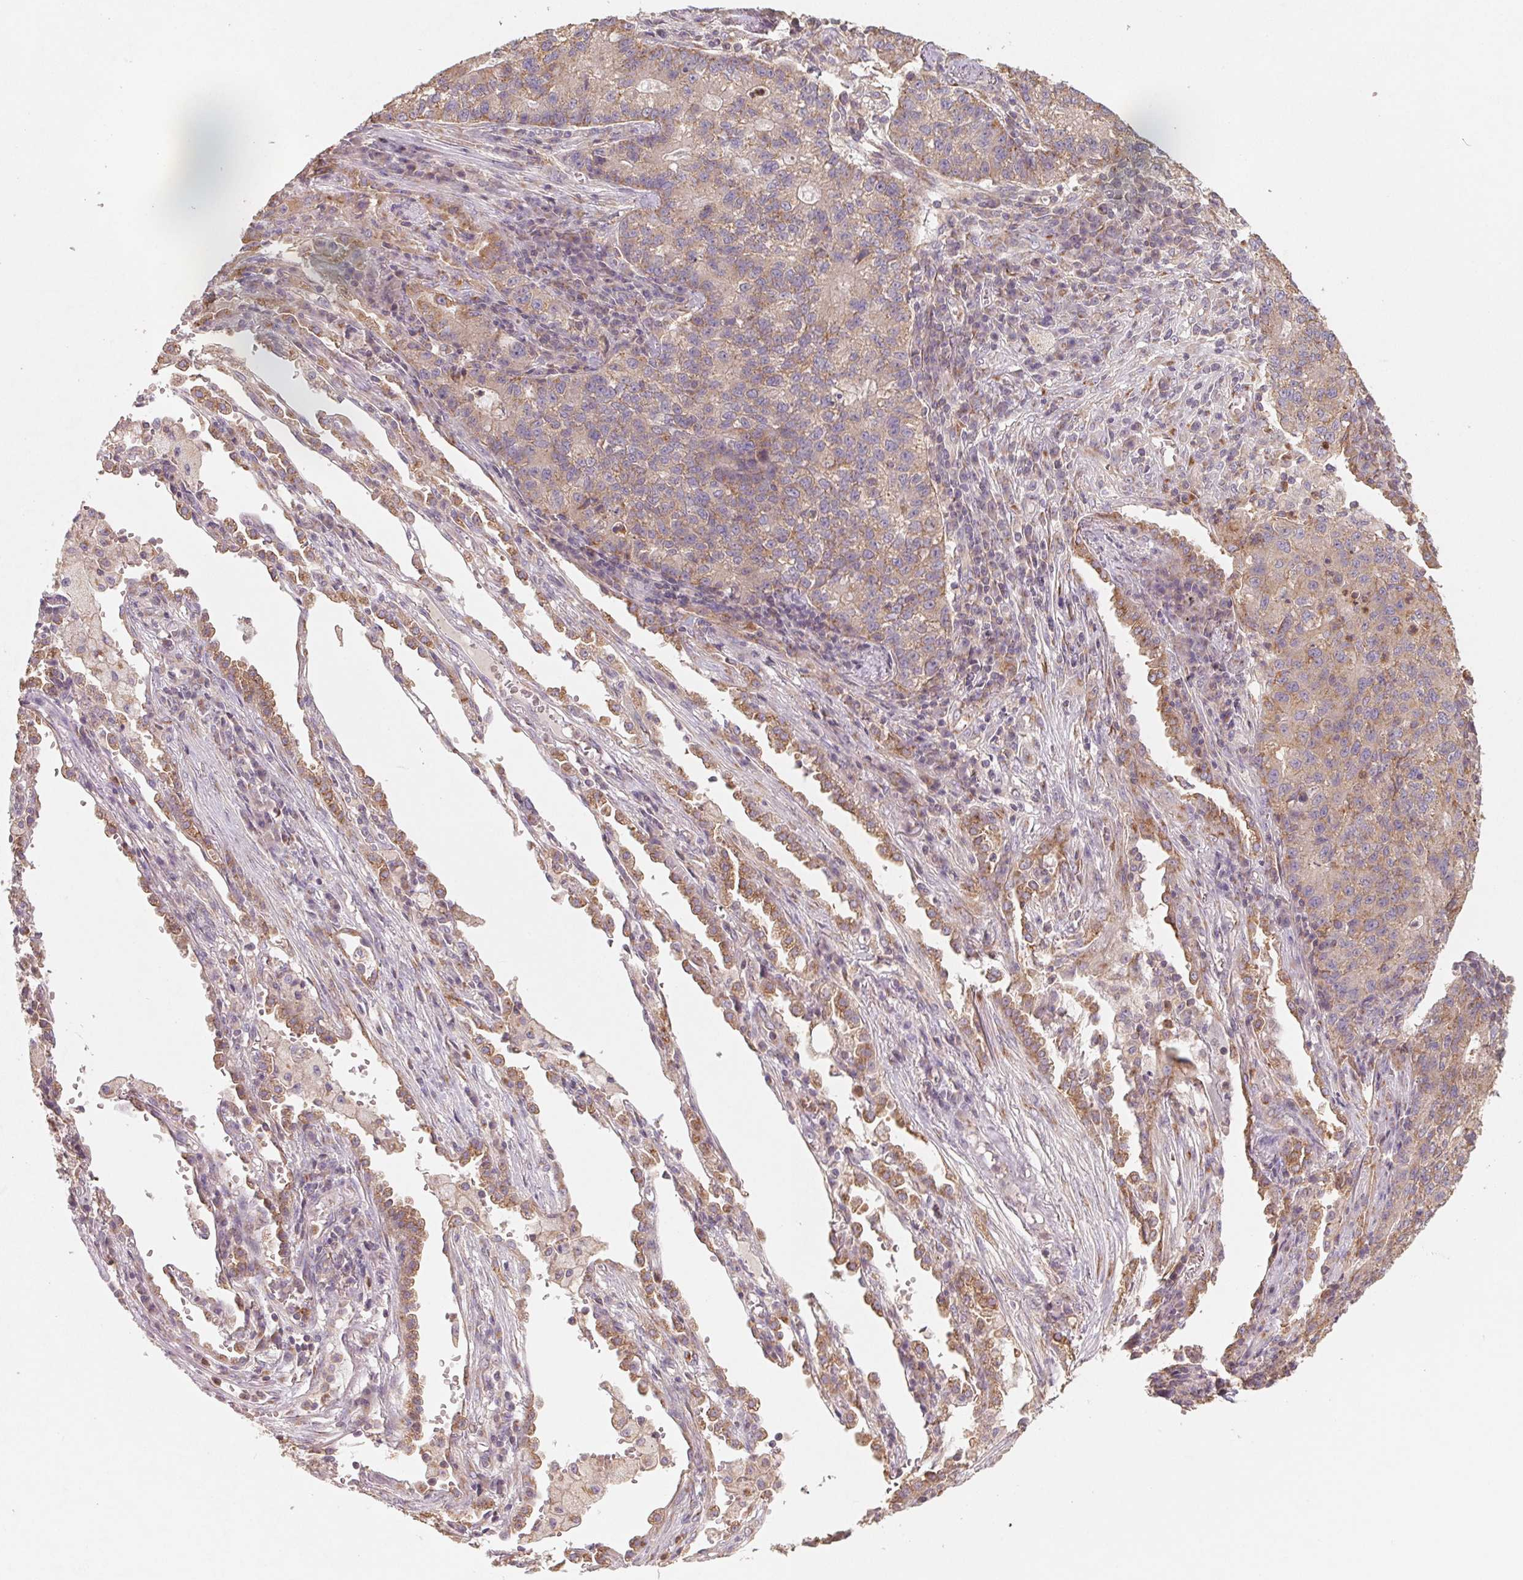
{"staining": {"intensity": "weak", "quantity": ">75%", "location": "cytoplasmic/membranous"}, "tissue": "lung cancer", "cell_type": "Tumor cells", "image_type": "cancer", "snomed": [{"axis": "morphology", "description": "Adenocarcinoma, NOS"}, {"axis": "topography", "description": "Lung"}], "caption": "Tumor cells demonstrate low levels of weak cytoplasmic/membranous expression in approximately >75% of cells in lung cancer.", "gene": "AP1S1", "patient": {"sex": "male", "age": 57}}